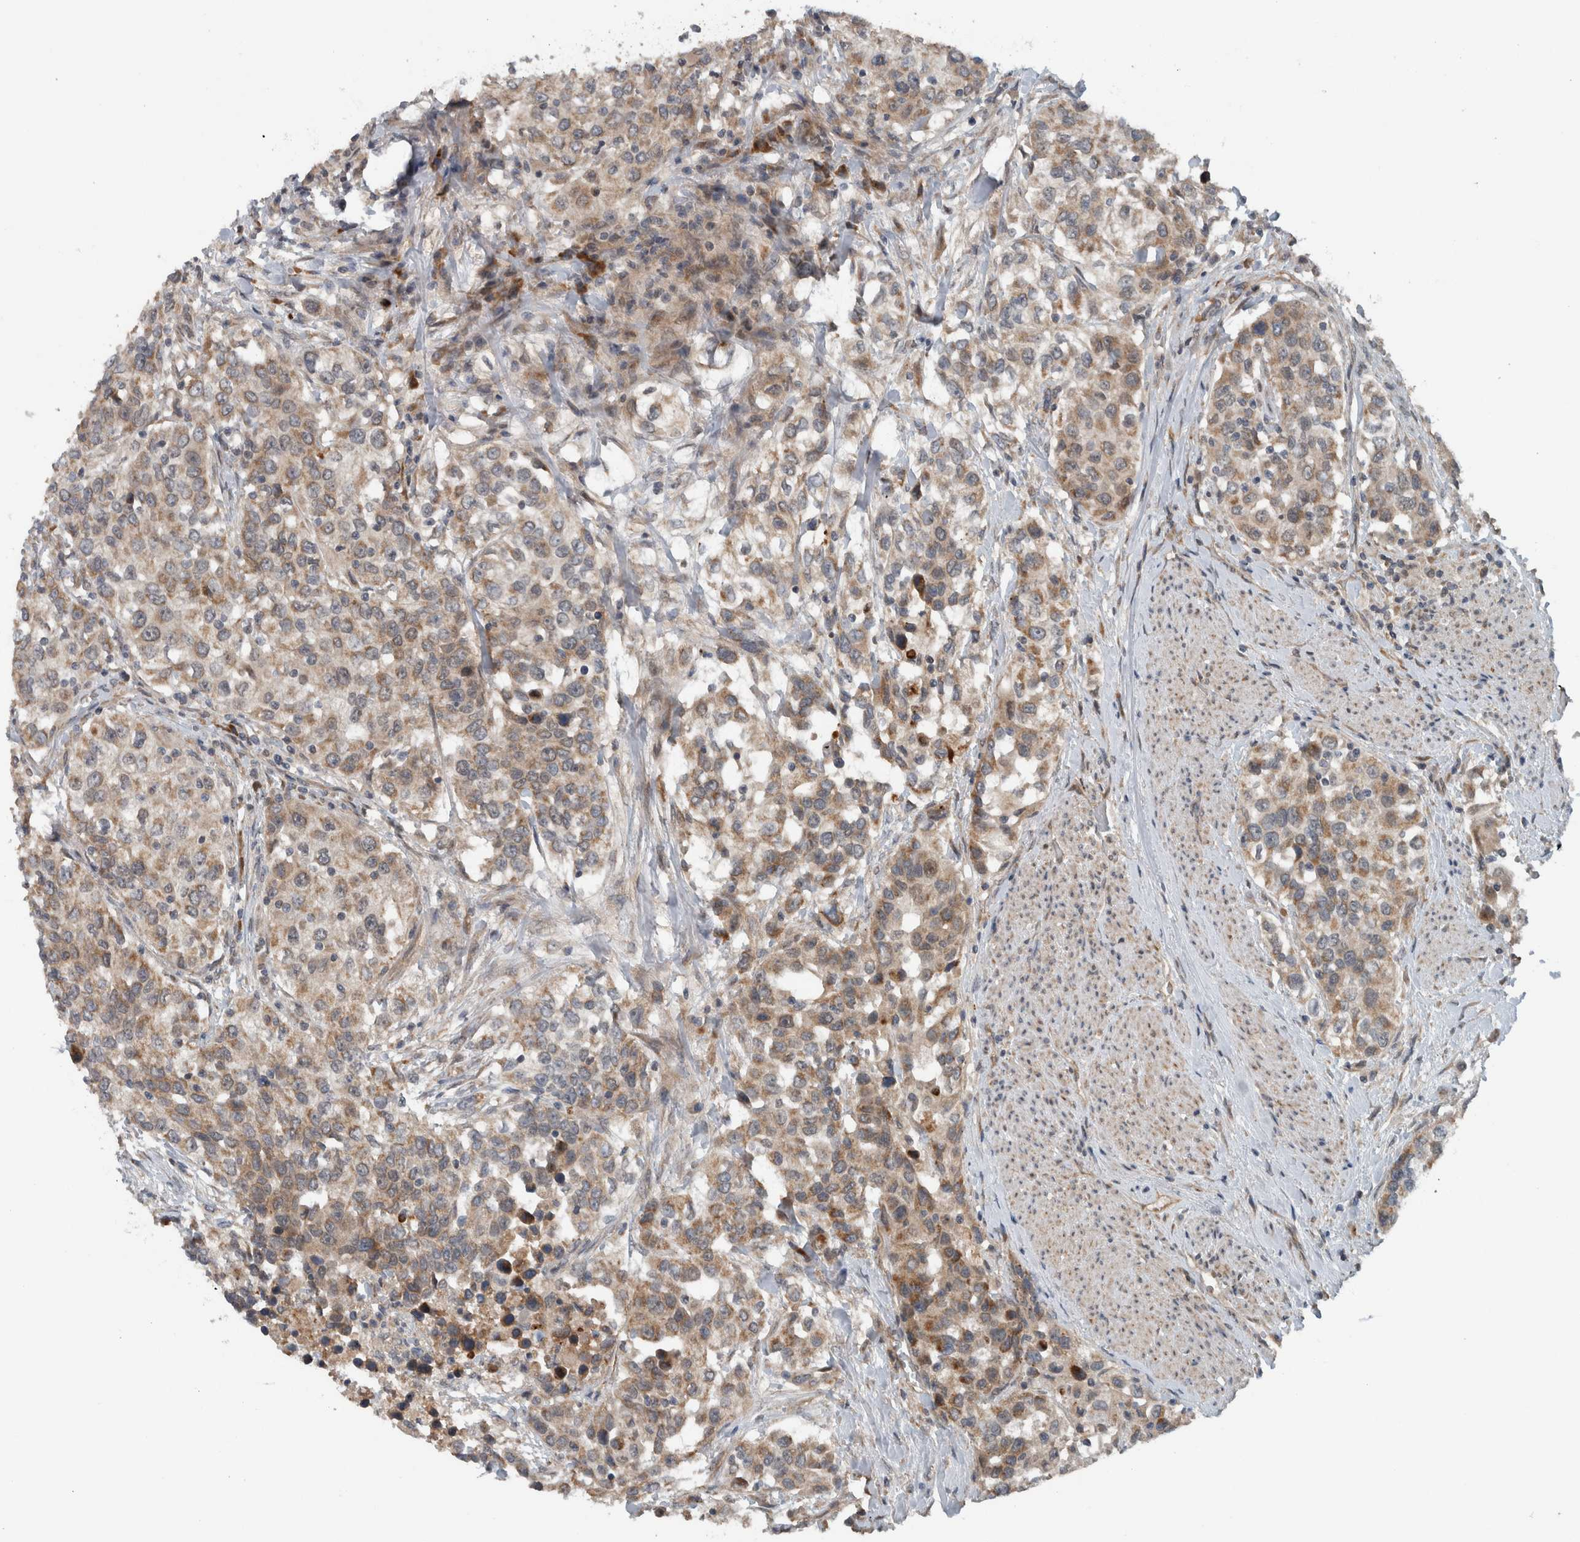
{"staining": {"intensity": "weak", "quantity": ">75%", "location": "cytoplasmic/membranous"}, "tissue": "urothelial cancer", "cell_type": "Tumor cells", "image_type": "cancer", "snomed": [{"axis": "morphology", "description": "Urothelial carcinoma, High grade"}, {"axis": "topography", "description": "Urinary bladder"}], "caption": "High-grade urothelial carcinoma stained with a brown dye shows weak cytoplasmic/membranous positive positivity in about >75% of tumor cells.", "gene": "GBA2", "patient": {"sex": "female", "age": 80}}